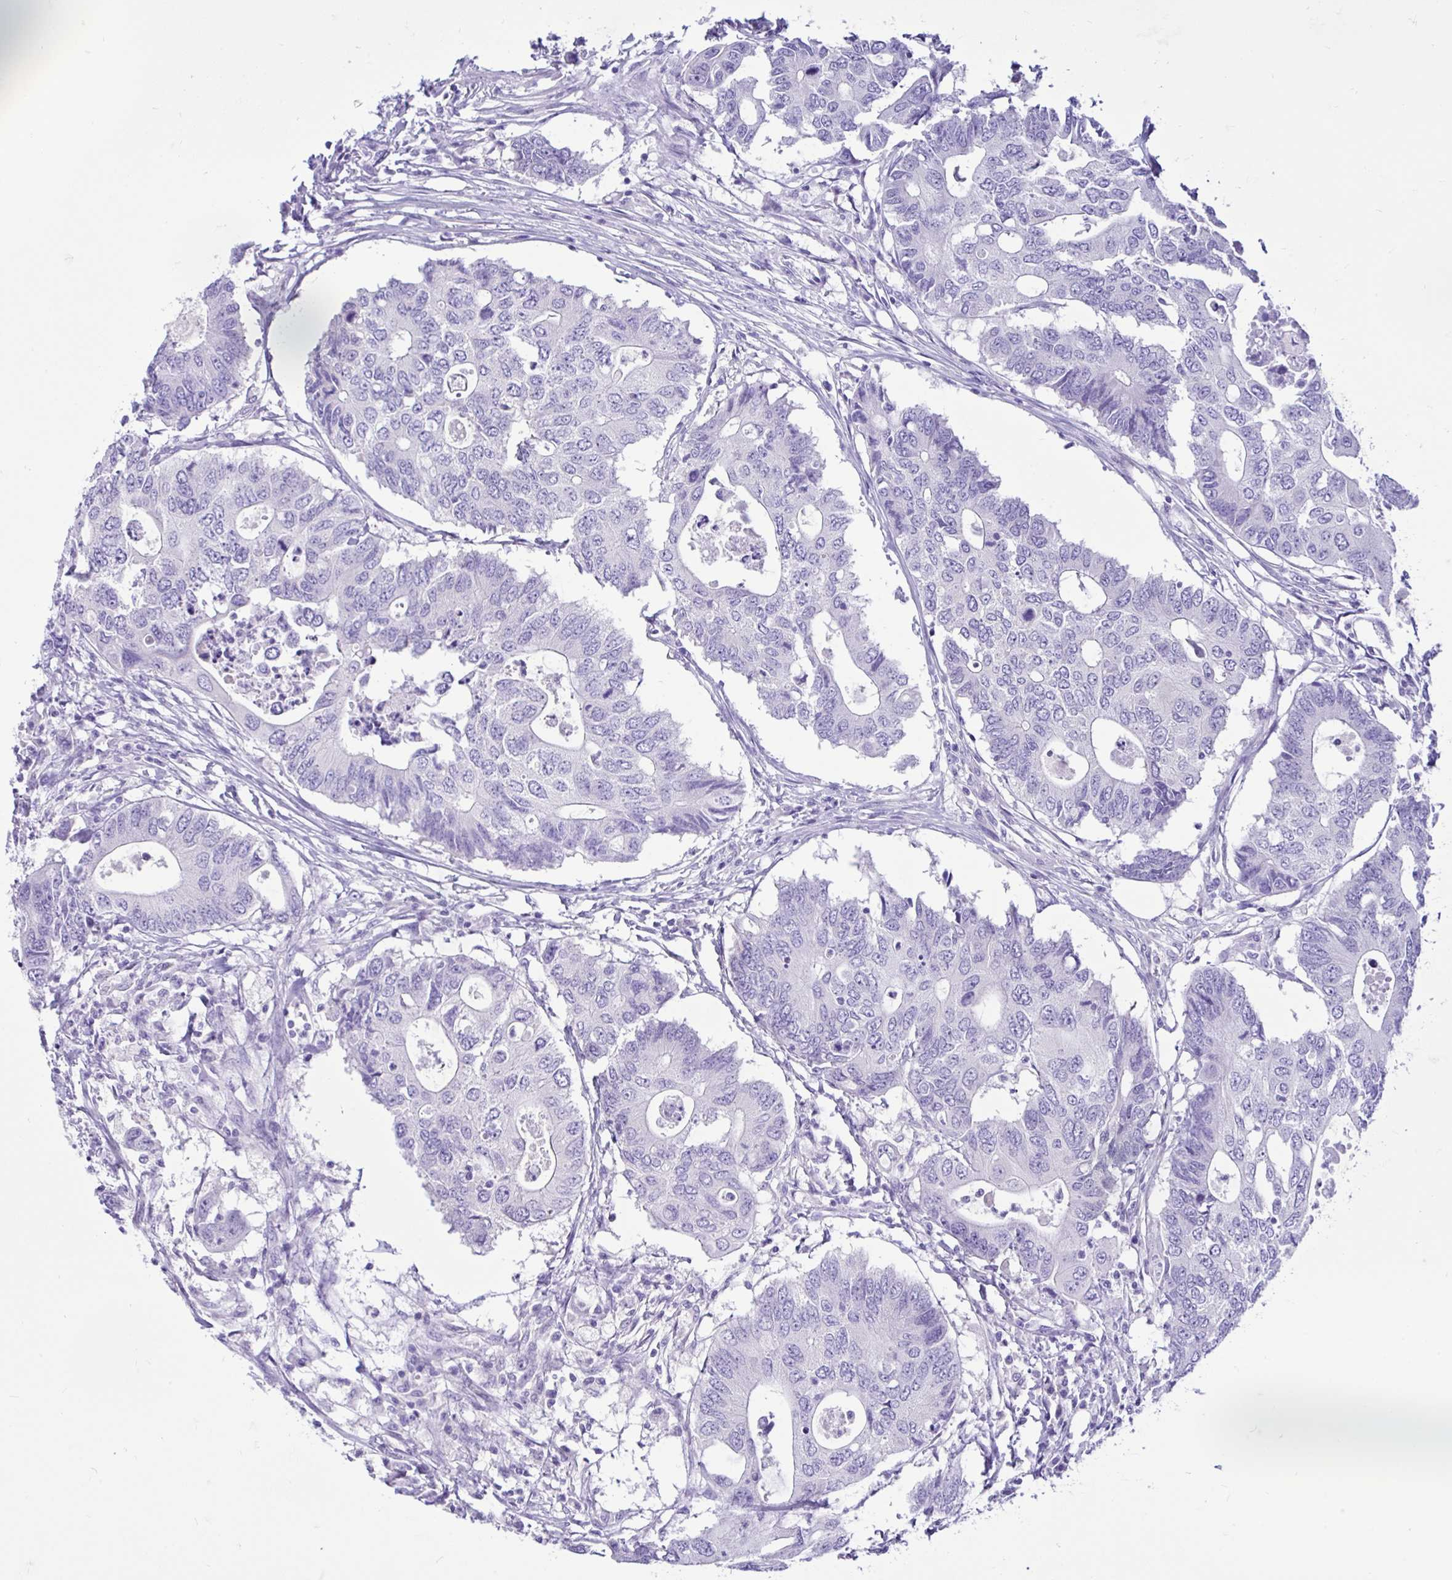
{"staining": {"intensity": "negative", "quantity": "none", "location": "none"}, "tissue": "colorectal cancer", "cell_type": "Tumor cells", "image_type": "cancer", "snomed": [{"axis": "morphology", "description": "Adenocarcinoma, NOS"}, {"axis": "topography", "description": "Colon"}], "caption": "Immunohistochemical staining of human adenocarcinoma (colorectal) shows no significant positivity in tumor cells. (Stains: DAB (3,3'-diaminobenzidine) immunohistochemistry (IHC) with hematoxylin counter stain, Microscopy: brightfield microscopy at high magnification).", "gene": "CYP19A1", "patient": {"sex": "male", "age": 71}}